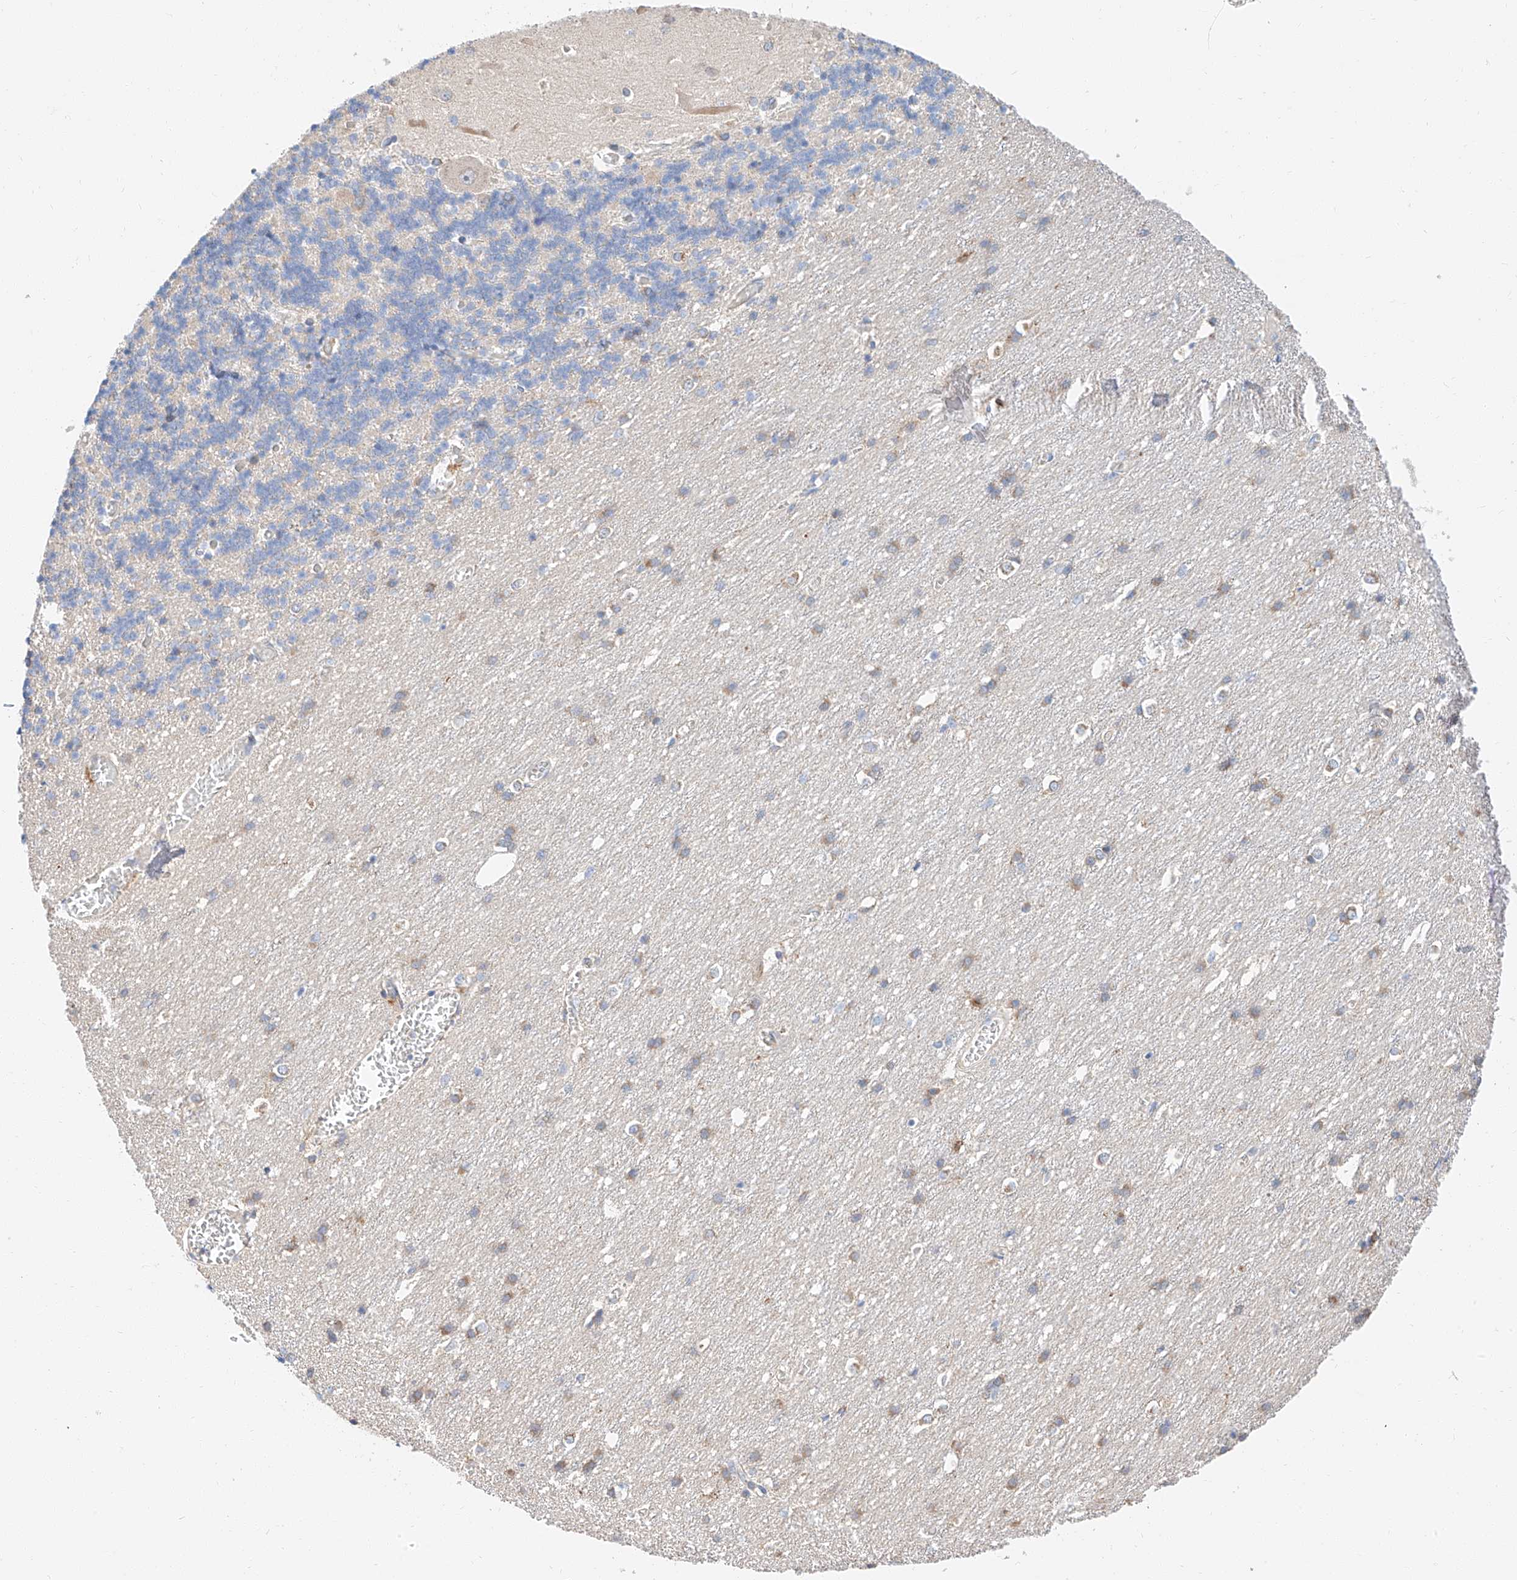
{"staining": {"intensity": "negative", "quantity": "none", "location": "none"}, "tissue": "cerebellum", "cell_type": "Cells in granular layer", "image_type": "normal", "snomed": [{"axis": "morphology", "description": "Normal tissue, NOS"}, {"axis": "topography", "description": "Cerebellum"}], "caption": "An image of cerebellum stained for a protein reveals no brown staining in cells in granular layer.", "gene": "GLMN", "patient": {"sex": "male", "age": 37}}